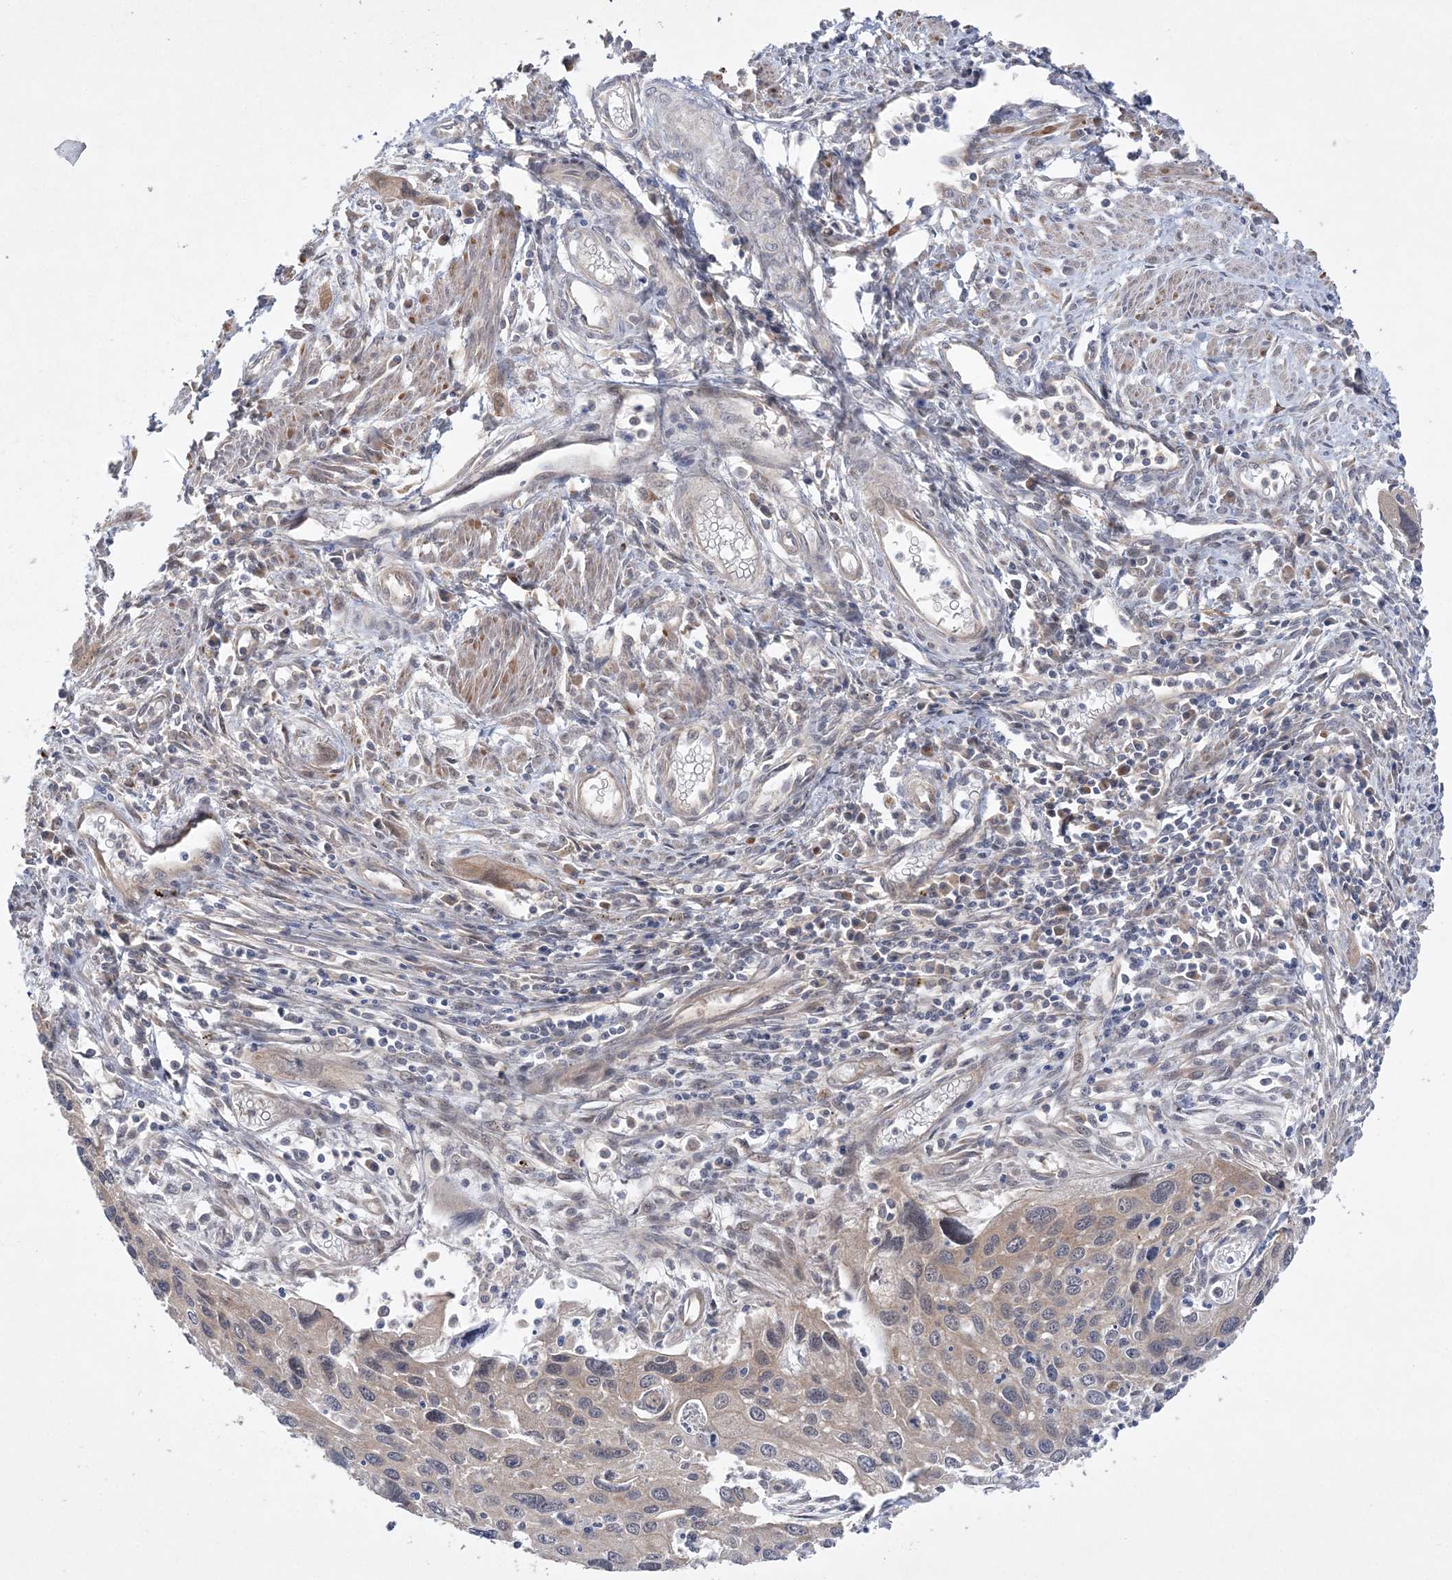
{"staining": {"intensity": "weak", "quantity": "25%-75%", "location": "cytoplasmic/membranous"}, "tissue": "cervical cancer", "cell_type": "Tumor cells", "image_type": "cancer", "snomed": [{"axis": "morphology", "description": "Squamous cell carcinoma, NOS"}, {"axis": "topography", "description": "Cervix"}], "caption": "The image exhibits immunohistochemical staining of cervical cancer (squamous cell carcinoma). There is weak cytoplasmic/membranous expression is present in about 25%-75% of tumor cells.", "gene": "MMADHC", "patient": {"sex": "female", "age": 55}}